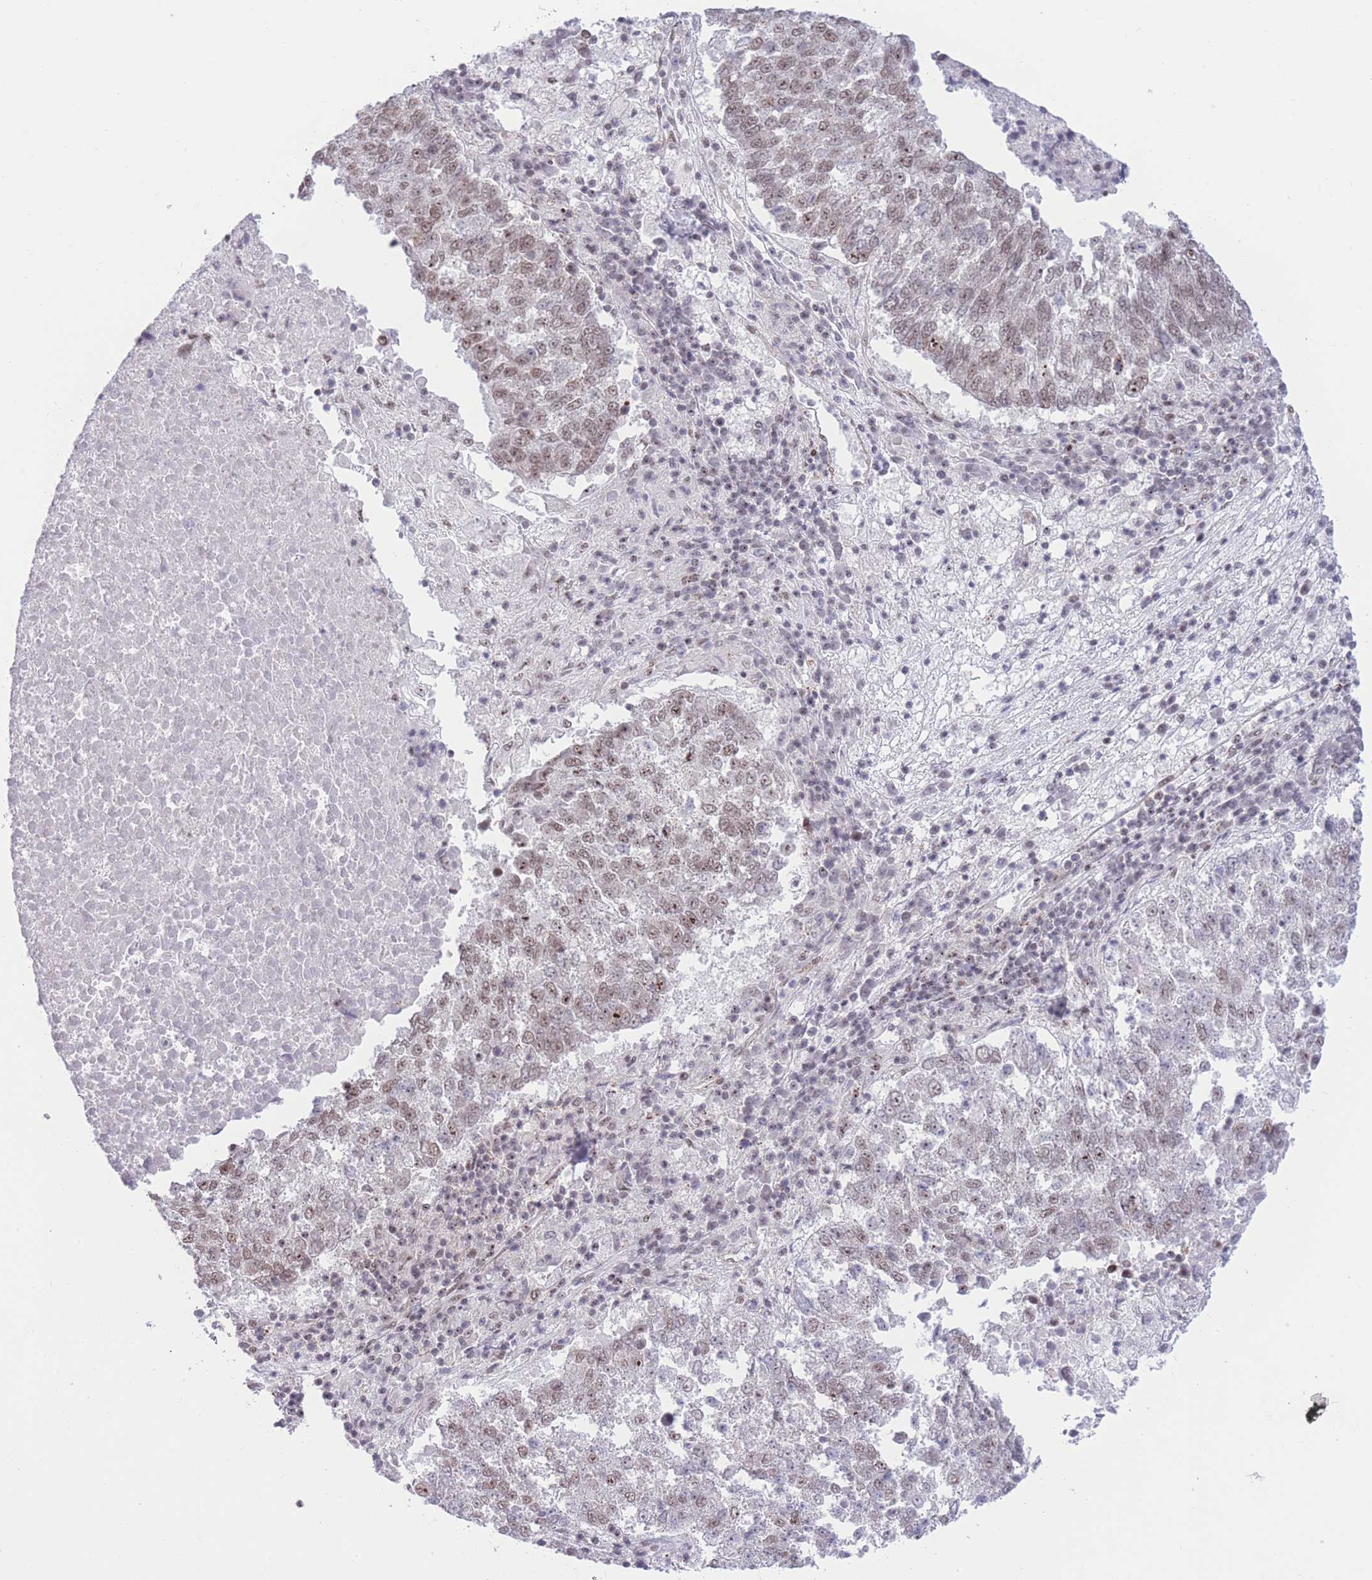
{"staining": {"intensity": "weak", "quantity": "25%-75%", "location": "nuclear"}, "tissue": "lung cancer", "cell_type": "Tumor cells", "image_type": "cancer", "snomed": [{"axis": "morphology", "description": "Squamous cell carcinoma, NOS"}, {"axis": "topography", "description": "Lung"}], "caption": "Immunohistochemistry (IHC) of lung cancer shows low levels of weak nuclear expression in approximately 25%-75% of tumor cells. Using DAB (3,3'-diaminobenzidine) (brown) and hematoxylin (blue) stains, captured at high magnification using brightfield microscopy.", "gene": "PCIF1", "patient": {"sex": "male", "age": 73}}